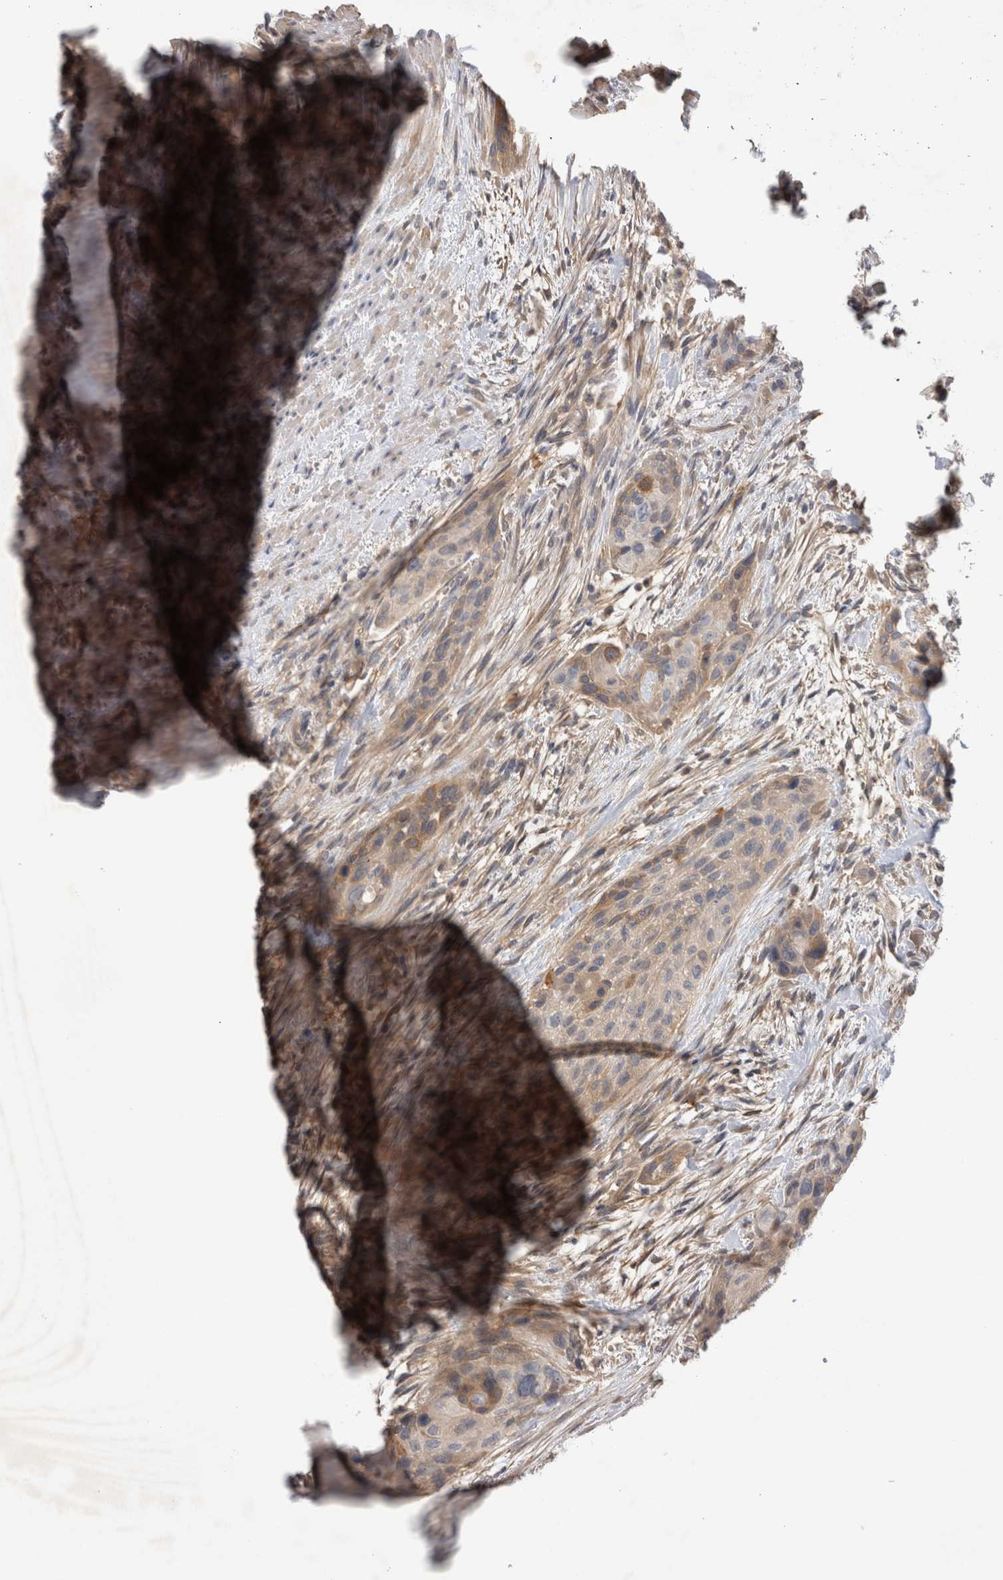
{"staining": {"intensity": "weak", "quantity": ">75%", "location": "cytoplasmic/membranous"}, "tissue": "urothelial cancer", "cell_type": "Tumor cells", "image_type": "cancer", "snomed": [{"axis": "morphology", "description": "Urothelial carcinoma, High grade"}, {"axis": "topography", "description": "Urinary bladder"}], "caption": "Brown immunohistochemical staining in human urothelial carcinoma (high-grade) shows weak cytoplasmic/membranous positivity in approximately >75% of tumor cells.", "gene": "ANKFY1", "patient": {"sex": "male", "age": 35}}